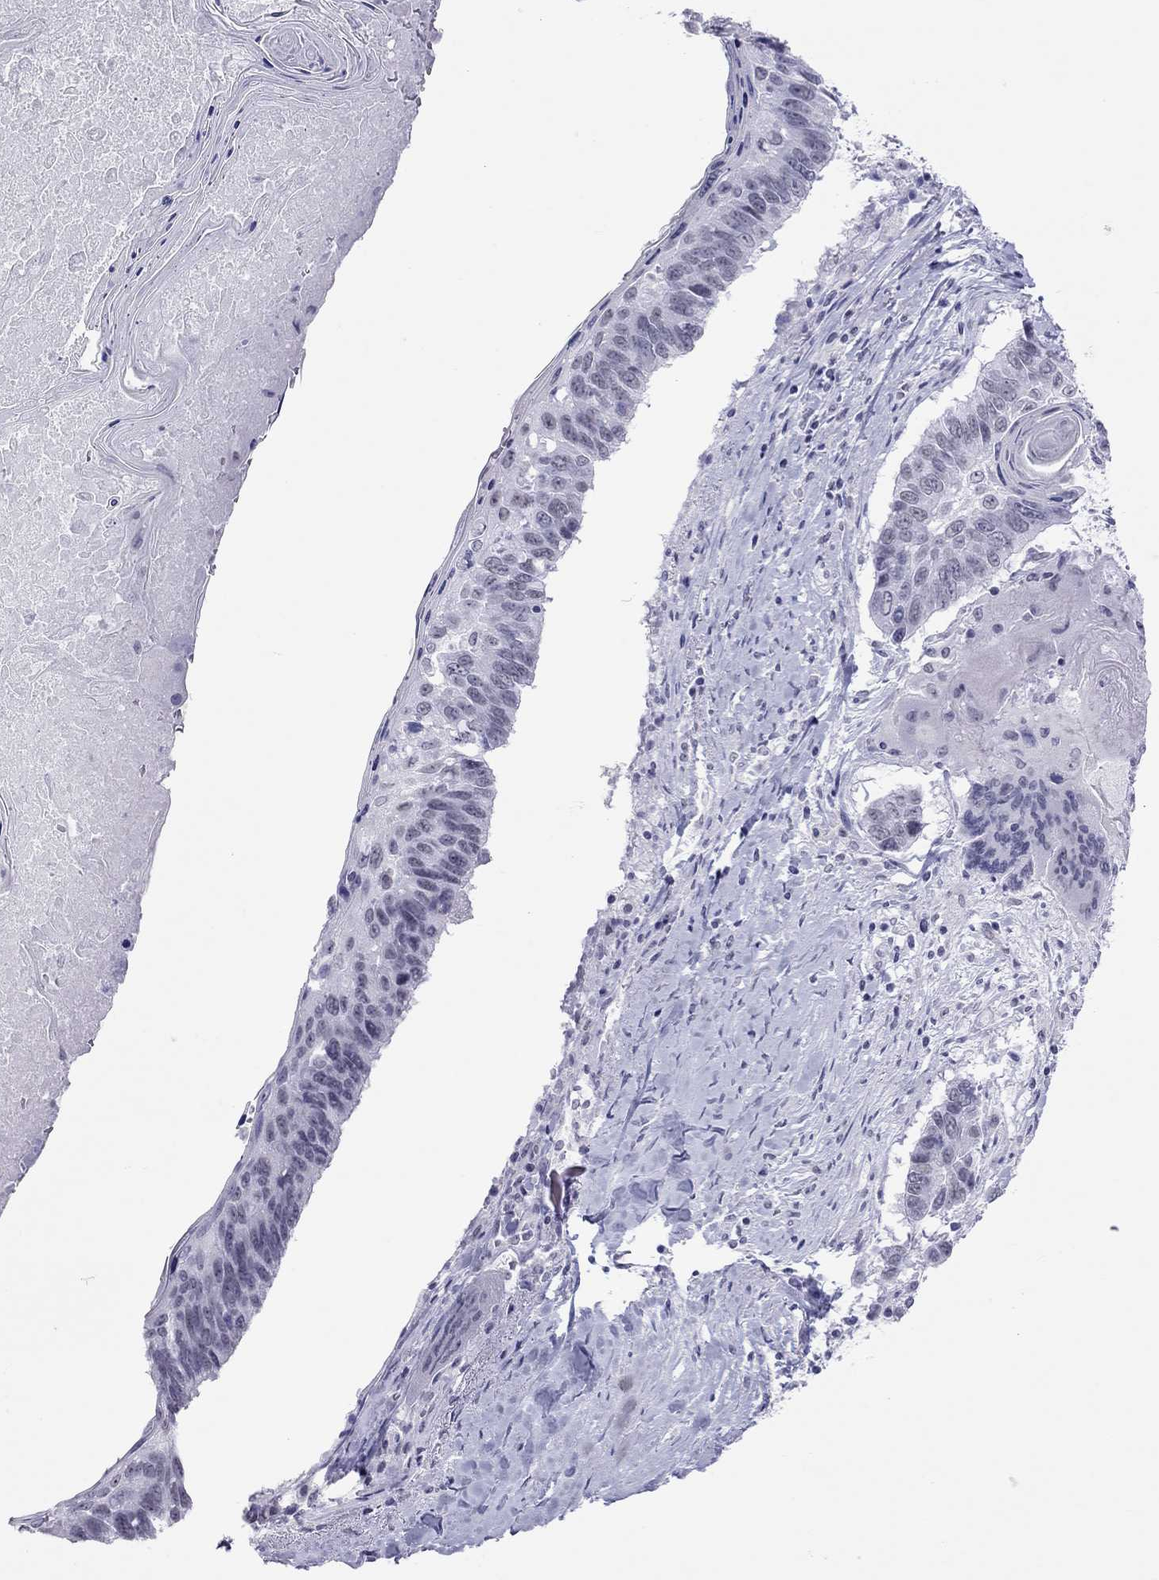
{"staining": {"intensity": "negative", "quantity": "none", "location": "none"}, "tissue": "lung cancer", "cell_type": "Tumor cells", "image_type": "cancer", "snomed": [{"axis": "morphology", "description": "Squamous cell carcinoma, NOS"}, {"axis": "topography", "description": "Lung"}], "caption": "A histopathology image of human lung cancer (squamous cell carcinoma) is negative for staining in tumor cells.", "gene": "JHY", "patient": {"sex": "male", "age": 73}}